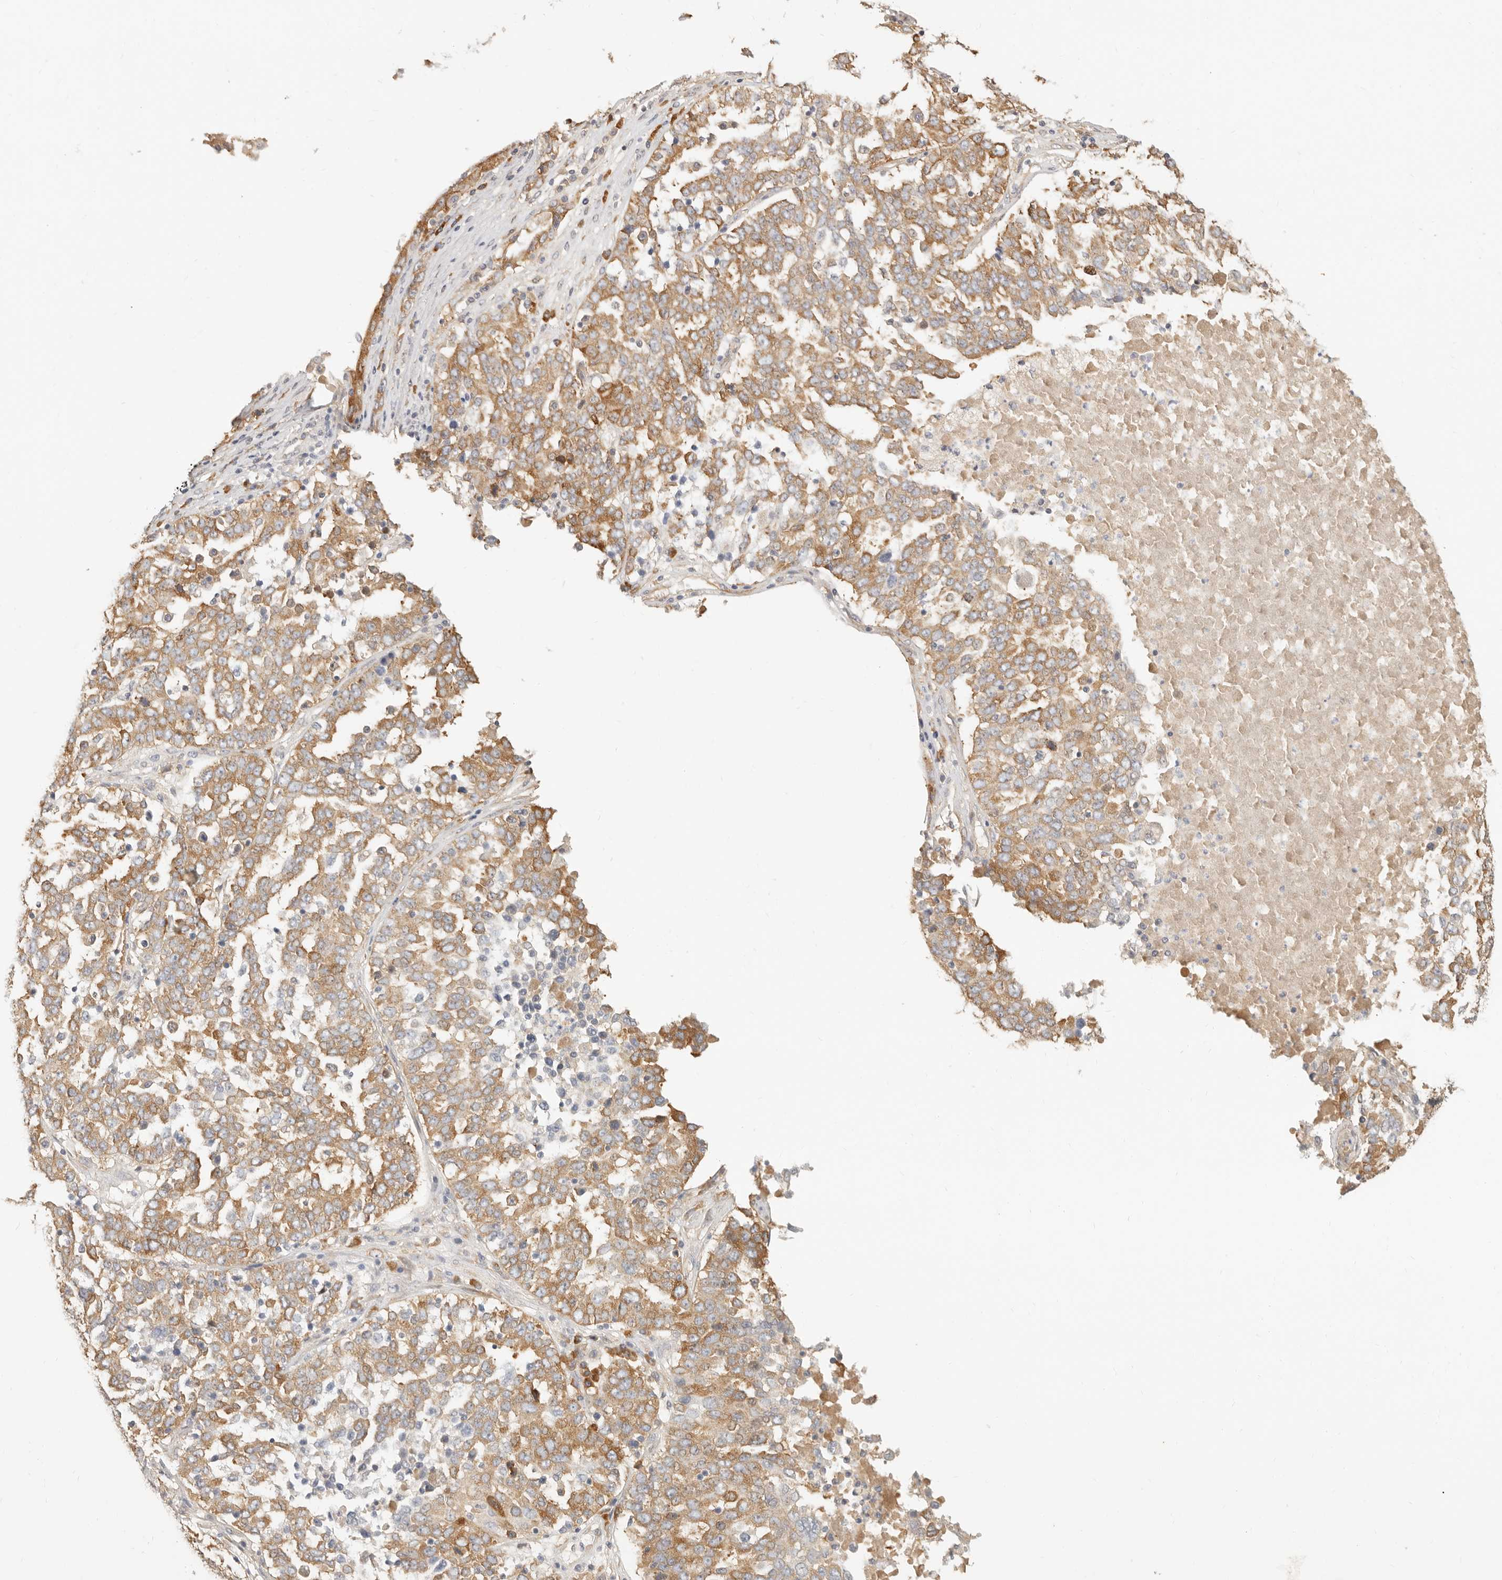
{"staining": {"intensity": "moderate", "quantity": ">75%", "location": "cytoplasmic/membranous"}, "tissue": "ovarian cancer", "cell_type": "Tumor cells", "image_type": "cancer", "snomed": [{"axis": "morphology", "description": "Carcinoma, endometroid"}, {"axis": "topography", "description": "Ovary"}], "caption": "A high-resolution photomicrograph shows immunohistochemistry (IHC) staining of ovarian endometroid carcinoma, which reveals moderate cytoplasmic/membranous positivity in about >75% of tumor cells.", "gene": "PABPC4", "patient": {"sex": "female", "age": 62}}